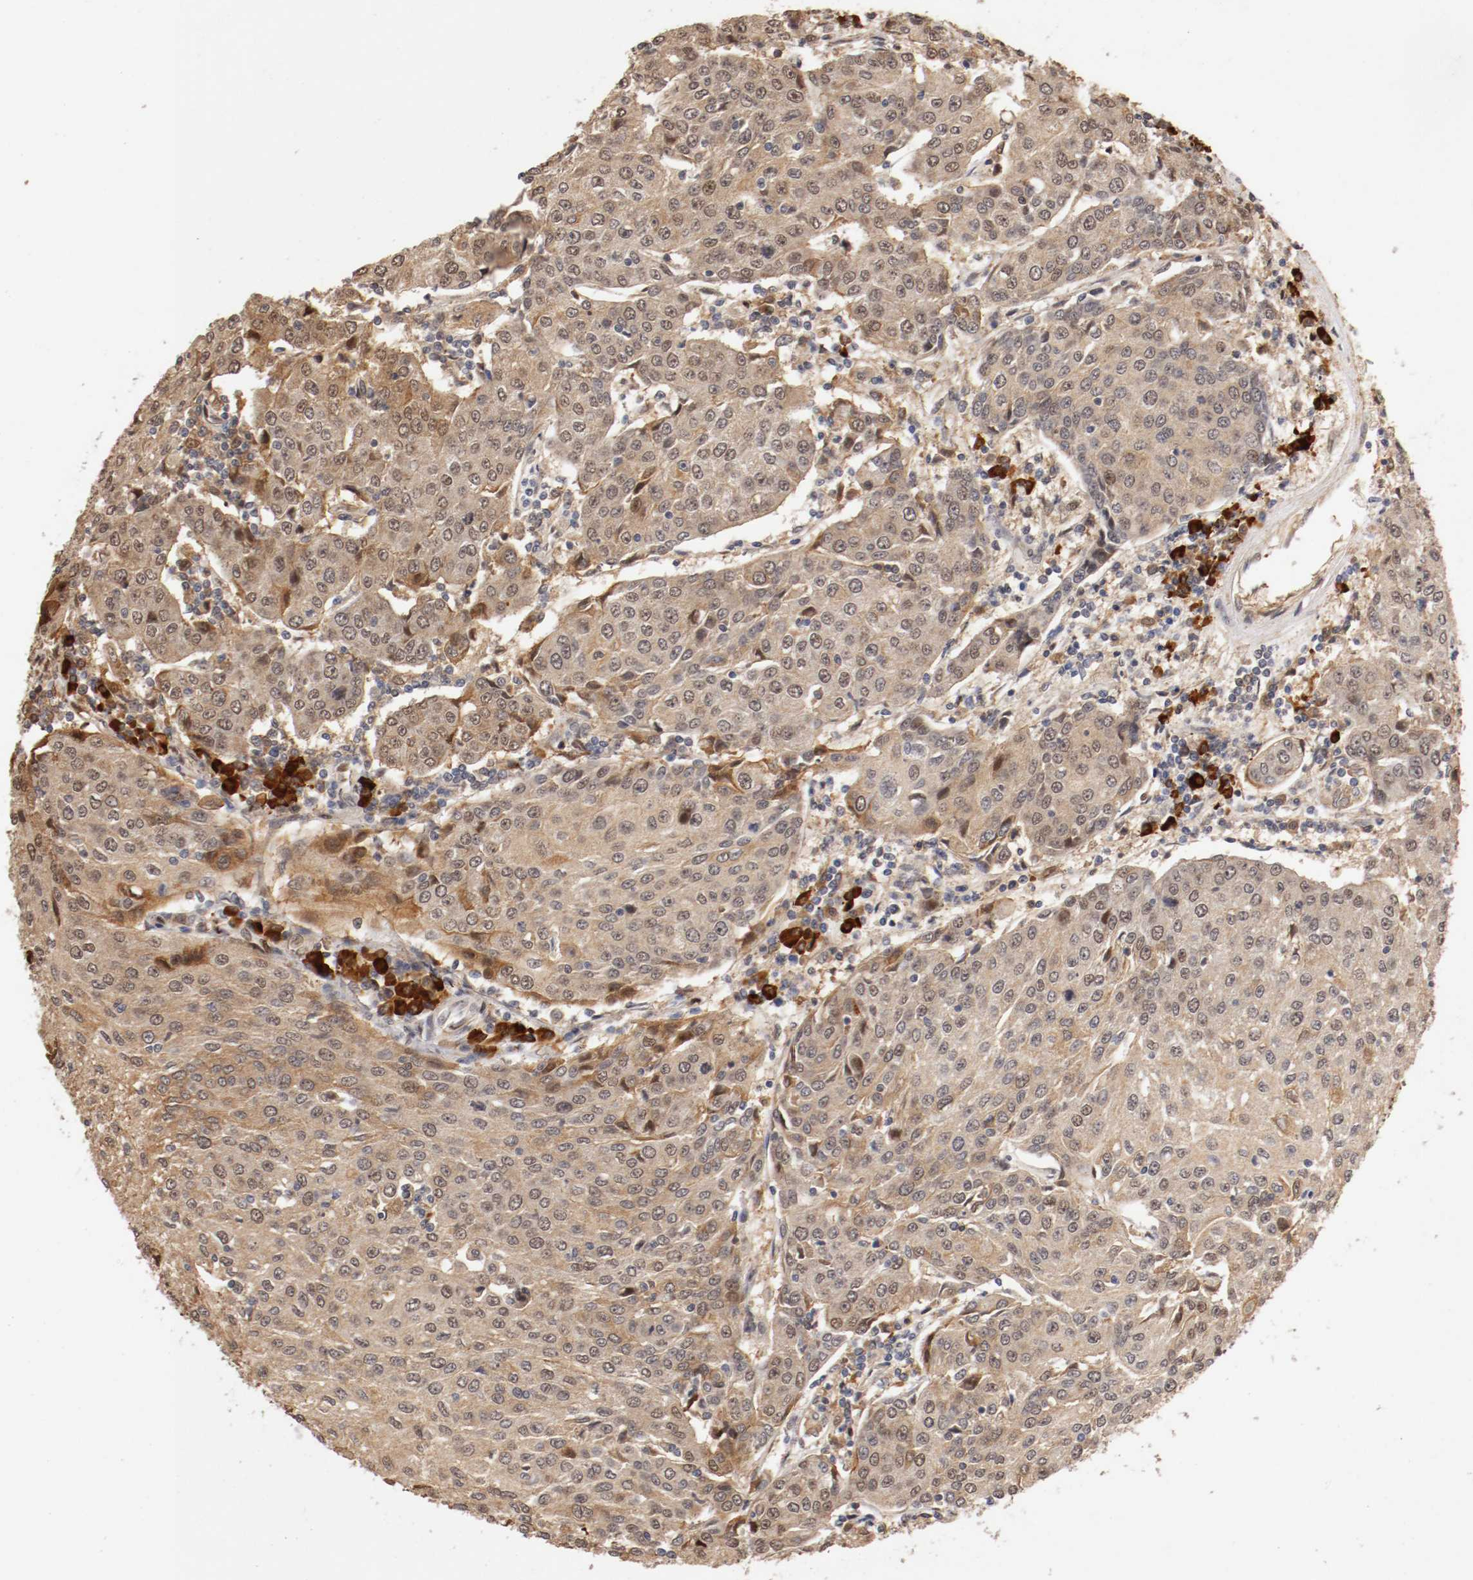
{"staining": {"intensity": "weak", "quantity": ">75%", "location": "cytoplasmic/membranous,nuclear"}, "tissue": "urothelial cancer", "cell_type": "Tumor cells", "image_type": "cancer", "snomed": [{"axis": "morphology", "description": "Urothelial carcinoma, High grade"}, {"axis": "topography", "description": "Urinary bladder"}], "caption": "Human urothelial carcinoma (high-grade) stained for a protein (brown) exhibits weak cytoplasmic/membranous and nuclear positive positivity in approximately >75% of tumor cells.", "gene": "DNMT3B", "patient": {"sex": "female", "age": 85}}